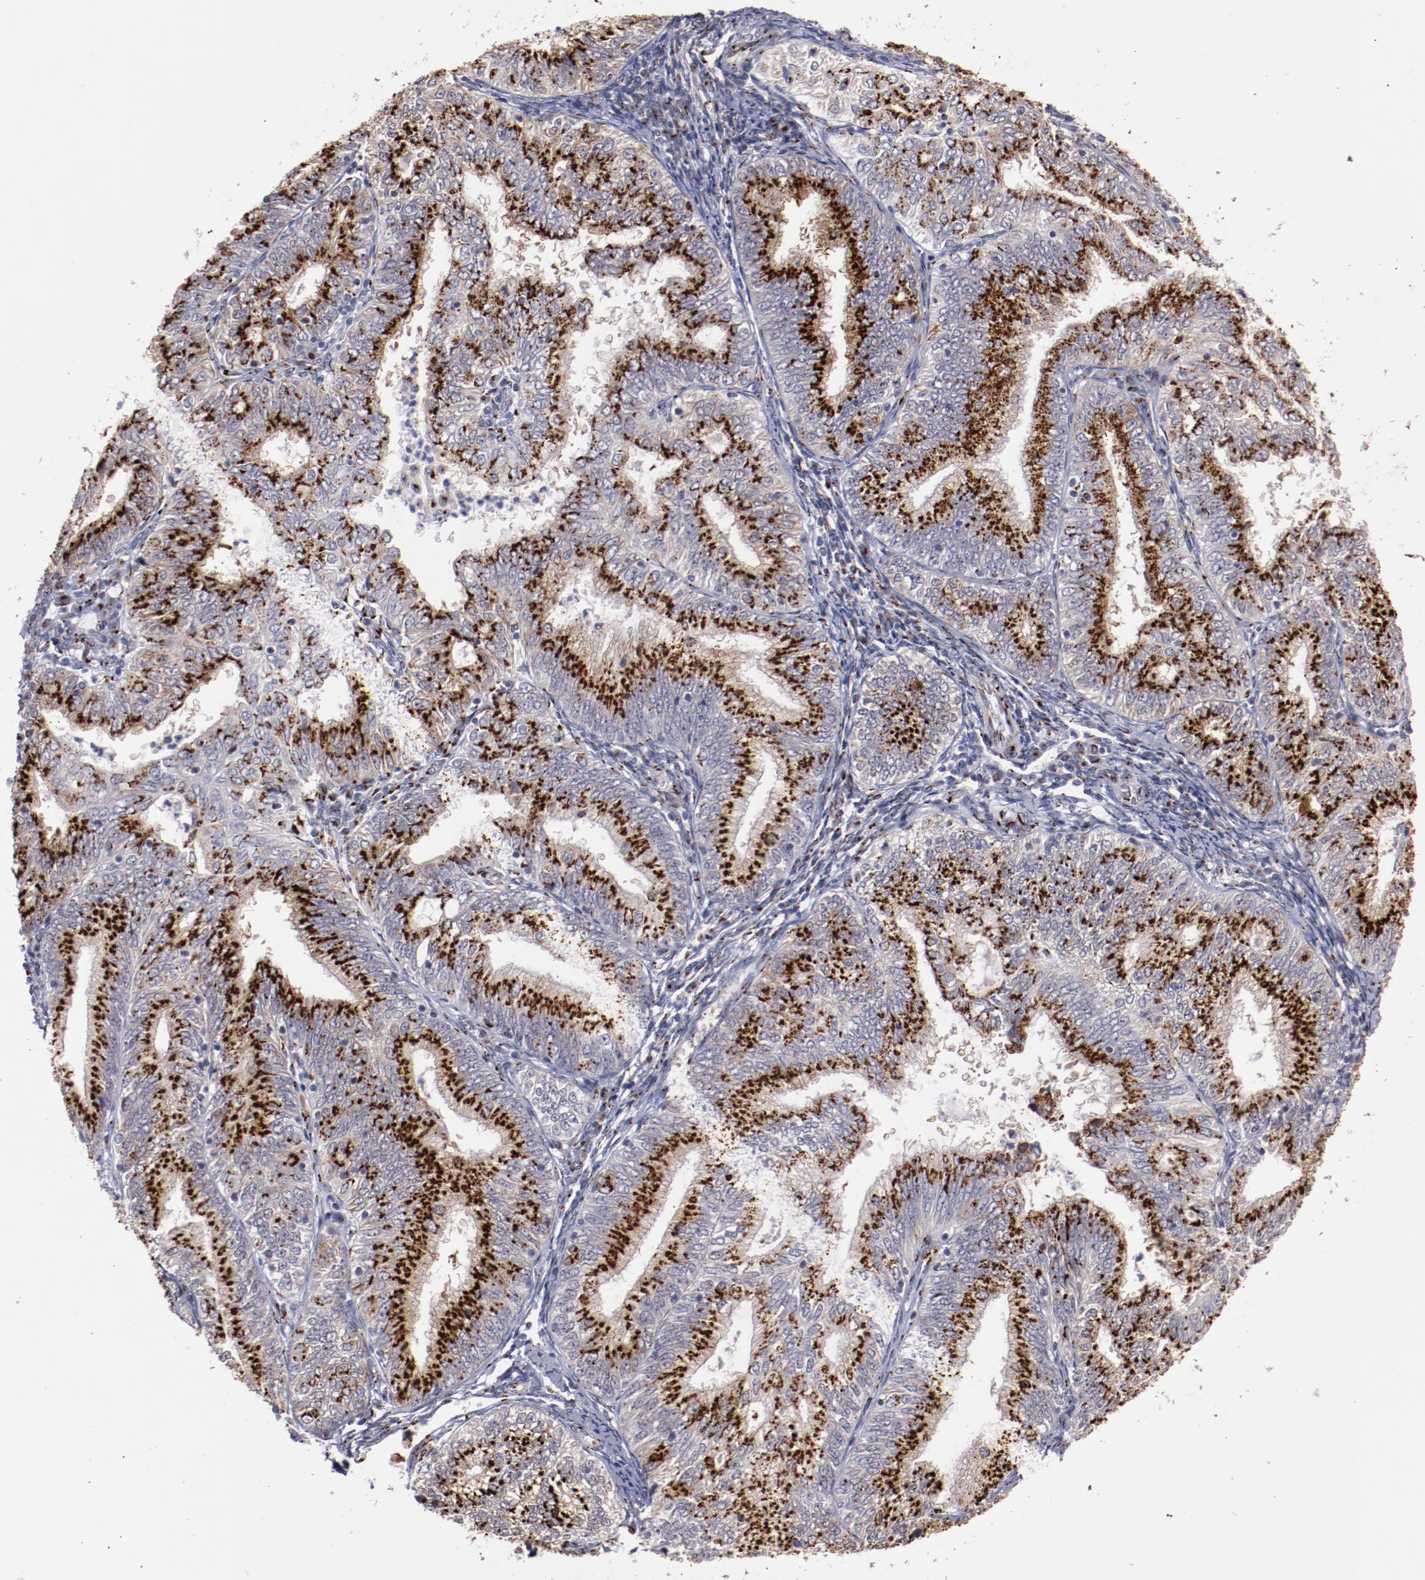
{"staining": {"intensity": "strong", "quantity": ">75%", "location": "nuclear"}, "tissue": "endometrial cancer", "cell_type": "Tumor cells", "image_type": "cancer", "snomed": [{"axis": "morphology", "description": "Adenocarcinoma, NOS"}, {"axis": "topography", "description": "Endometrium"}], "caption": "Immunohistochemistry (IHC) staining of endometrial cancer (adenocarcinoma), which displays high levels of strong nuclear staining in about >75% of tumor cells indicating strong nuclear protein expression. The staining was performed using DAB (brown) for protein detection and nuclei were counterstained in hematoxylin (blue).", "gene": "GOLIM4", "patient": {"sex": "female", "age": 69}}